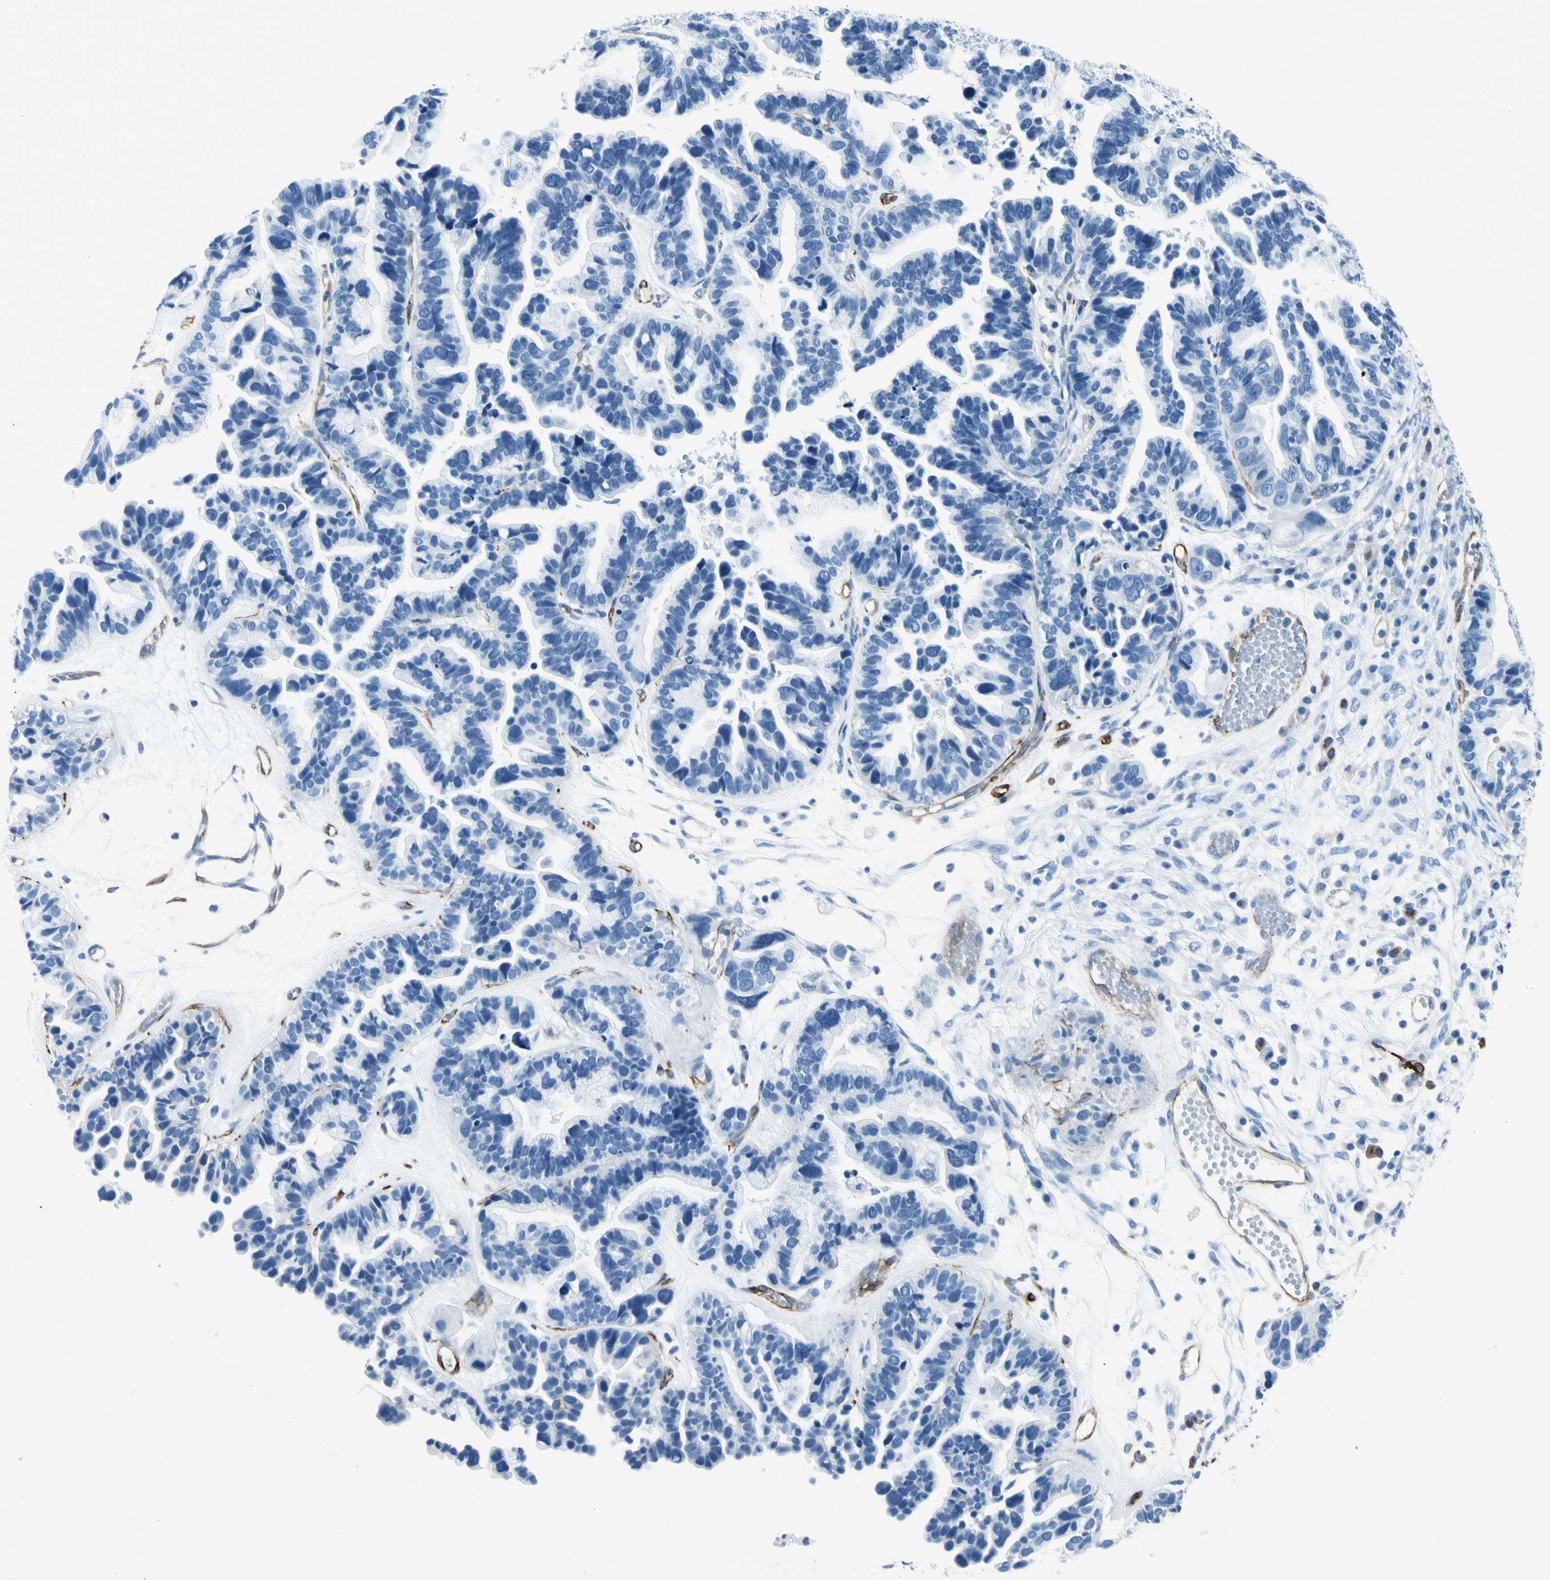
{"staining": {"intensity": "negative", "quantity": "none", "location": "none"}, "tissue": "ovarian cancer", "cell_type": "Tumor cells", "image_type": "cancer", "snomed": [{"axis": "morphology", "description": "Cystadenocarcinoma, serous, NOS"}, {"axis": "topography", "description": "Ovary"}], "caption": "IHC of human serous cystadenocarcinoma (ovarian) shows no staining in tumor cells. Brightfield microscopy of IHC stained with DAB (3,3'-diaminobenzidine) (brown) and hematoxylin (blue), captured at high magnification.", "gene": "PTH2R", "patient": {"sex": "female", "age": 56}}